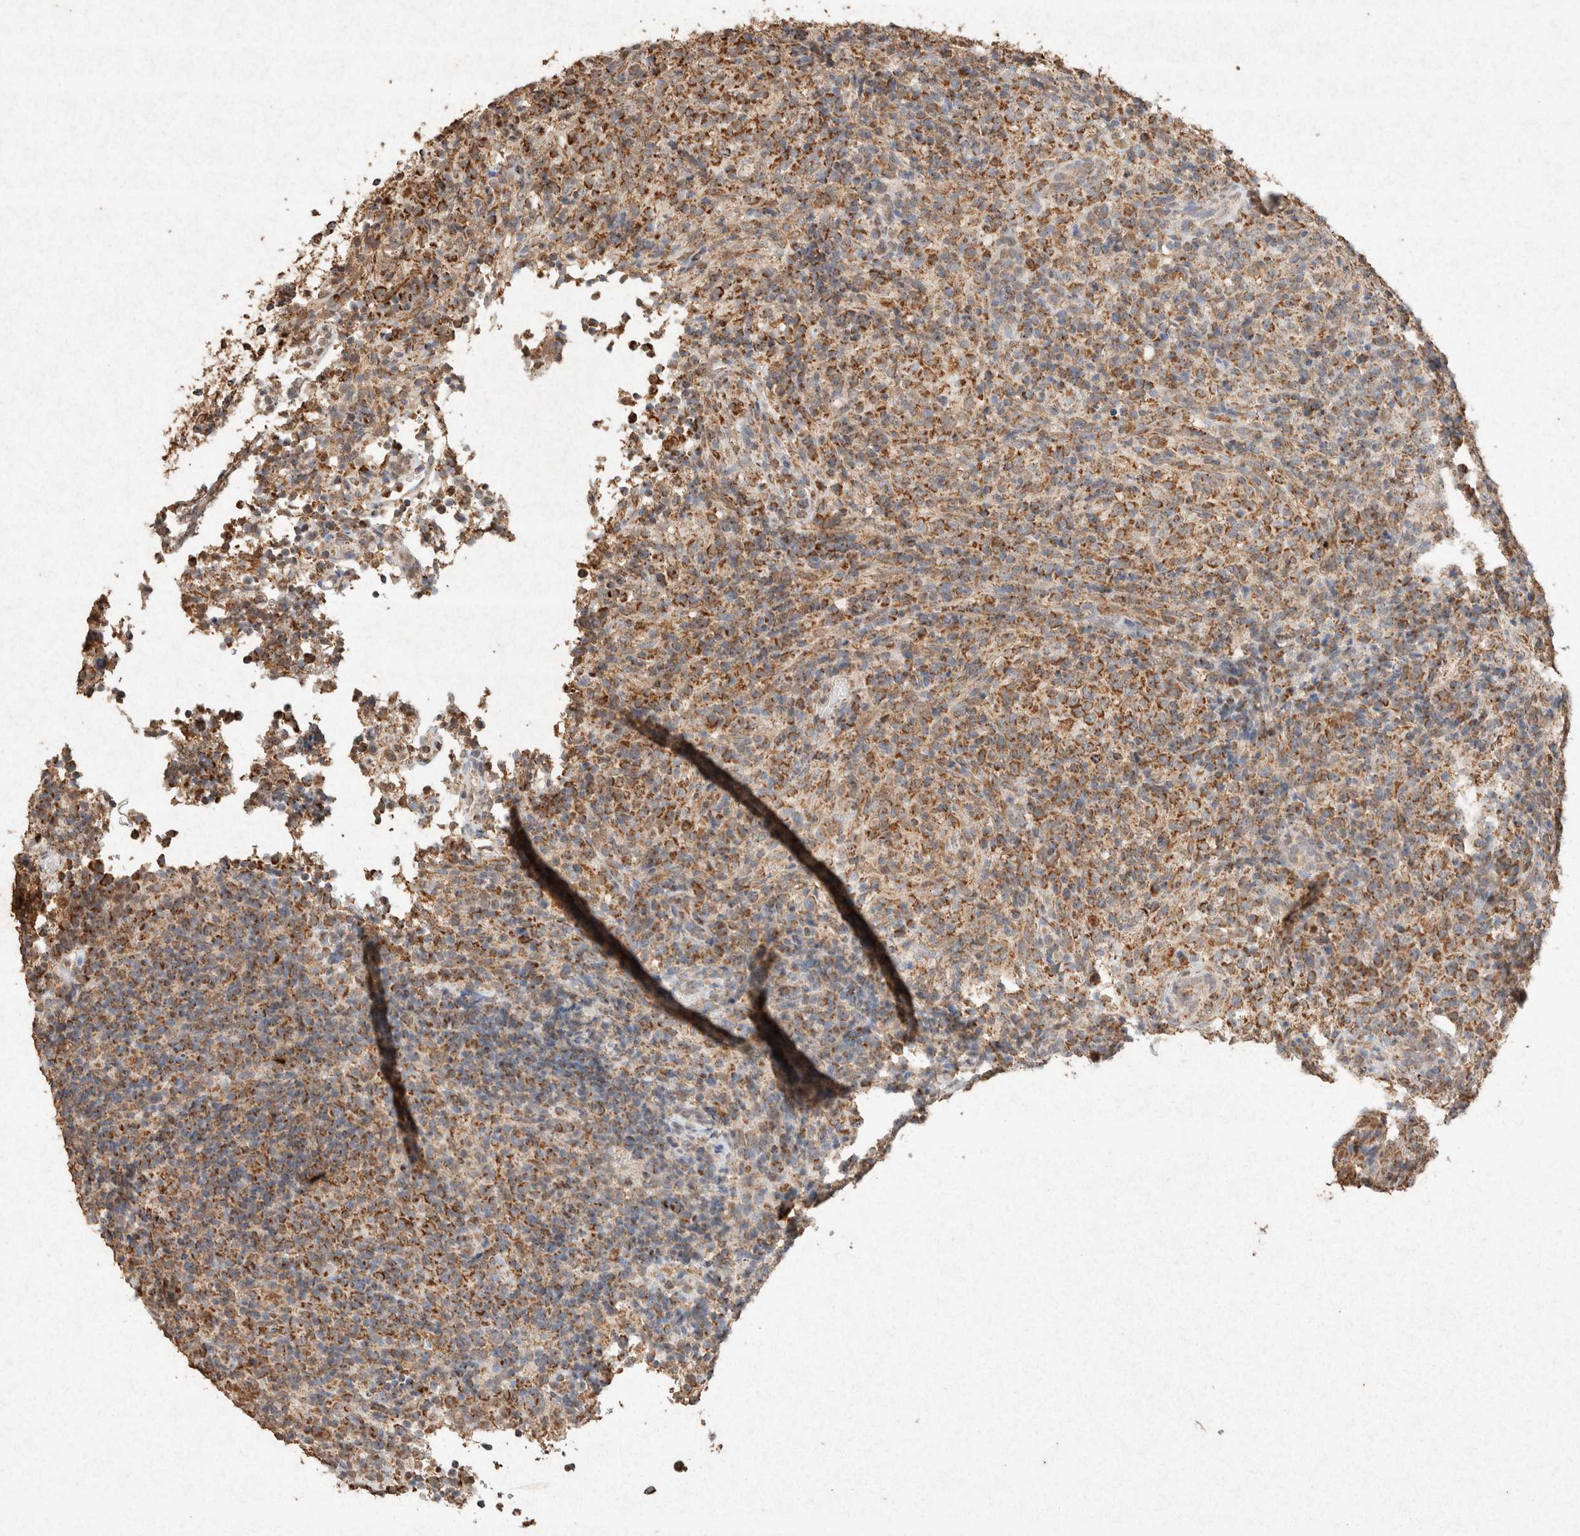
{"staining": {"intensity": "moderate", "quantity": ">75%", "location": "cytoplasmic/membranous"}, "tissue": "lymphoma", "cell_type": "Tumor cells", "image_type": "cancer", "snomed": [{"axis": "morphology", "description": "Malignant lymphoma, non-Hodgkin's type, High grade"}, {"axis": "topography", "description": "Lymph node"}], "caption": "High-power microscopy captured an immunohistochemistry histopathology image of lymphoma, revealing moderate cytoplasmic/membranous expression in about >75% of tumor cells.", "gene": "SDC2", "patient": {"sex": "female", "age": 76}}